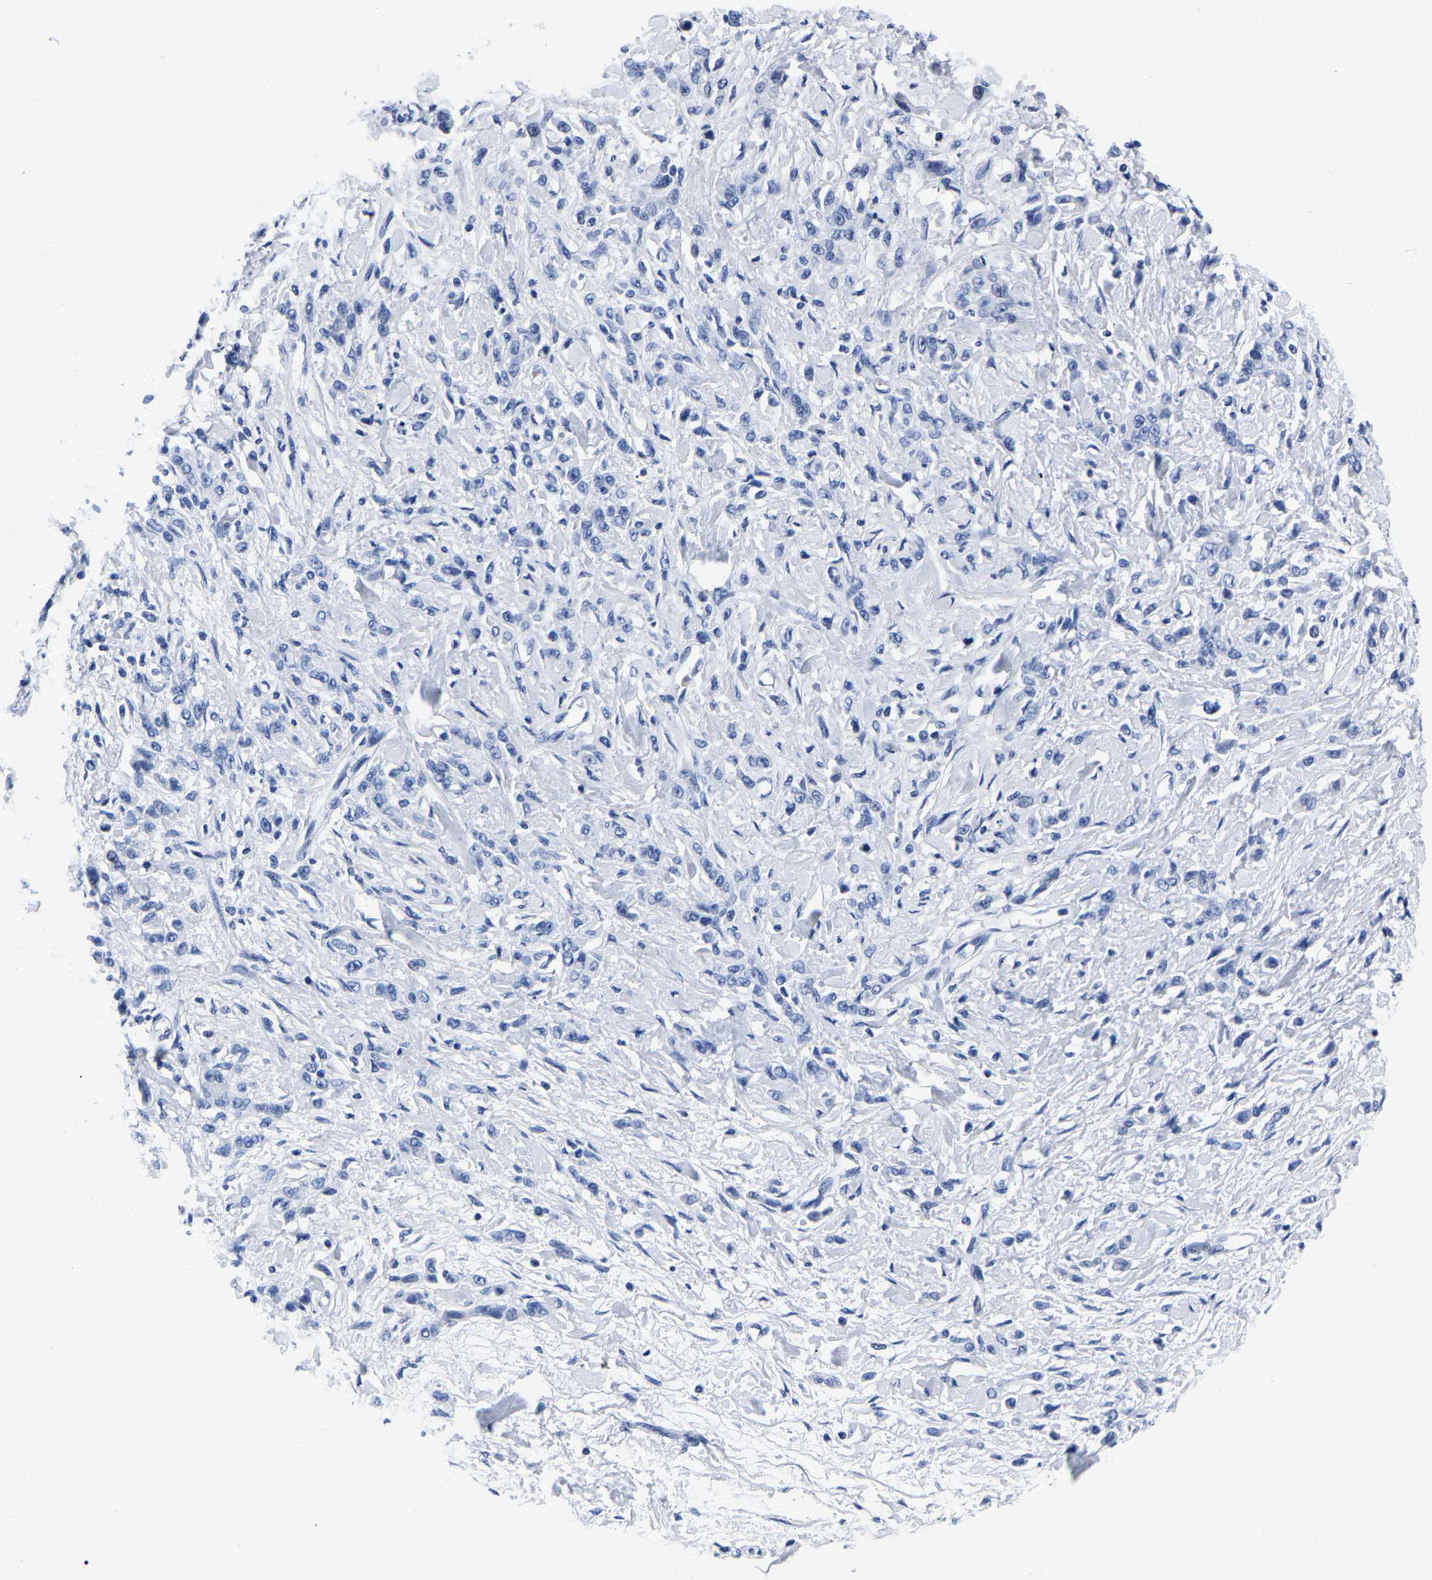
{"staining": {"intensity": "negative", "quantity": "none", "location": "none"}, "tissue": "stomach cancer", "cell_type": "Tumor cells", "image_type": "cancer", "snomed": [{"axis": "morphology", "description": "Normal tissue, NOS"}, {"axis": "morphology", "description": "Adenocarcinoma, NOS"}, {"axis": "topography", "description": "Stomach"}], "caption": "A micrograph of human stomach cancer (adenocarcinoma) is negative for staining in tumor cells.", "gene": "IMPG2", "patient": {"sex": "male", "age": 82}}